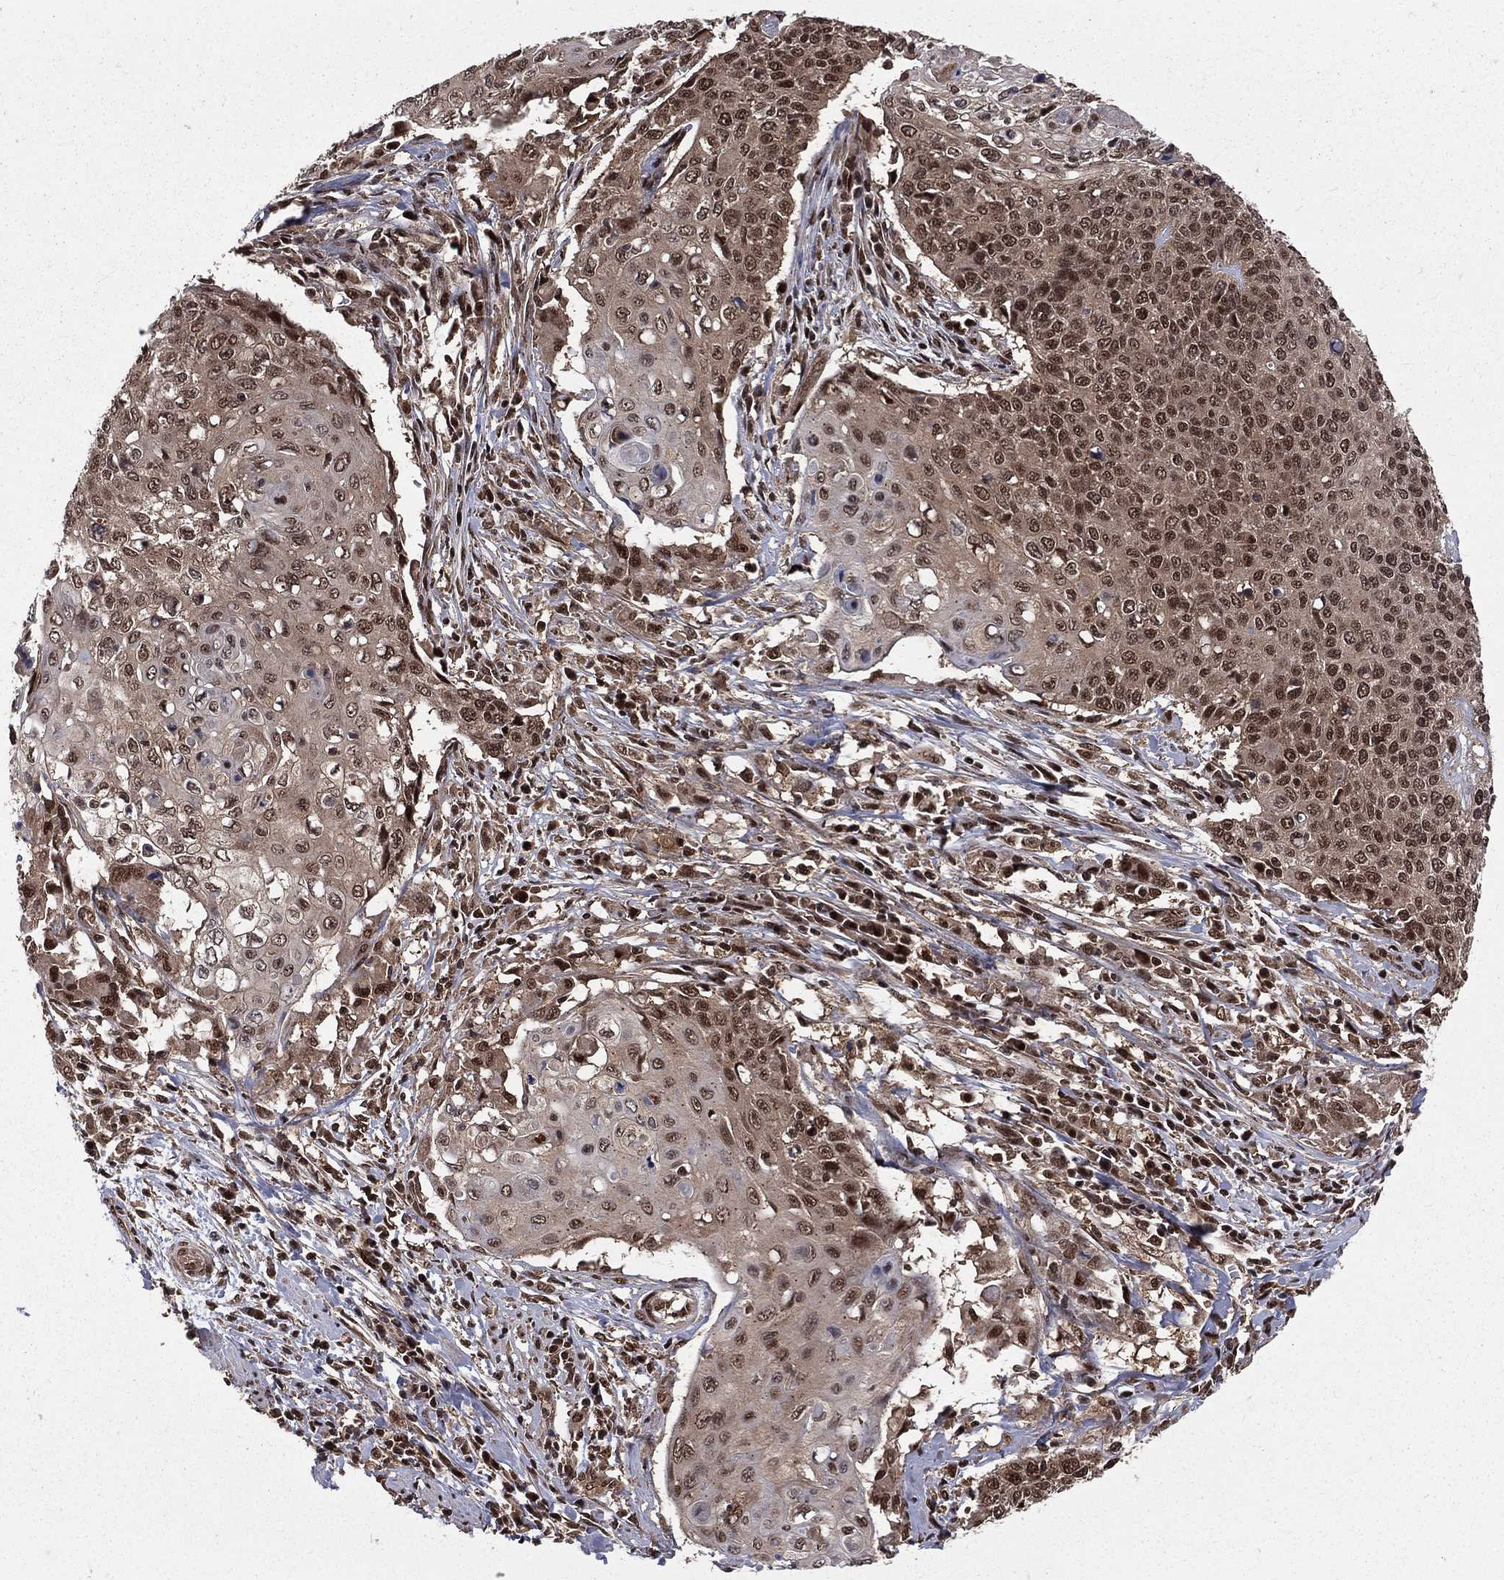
{"staining": {"intensity": "strong", "quantity": "25%-75%", "location": "cytoplasmic/membranous,nuclear"}, "tissue": "cervical cancer", "cell_type": "Tumor cells", "image_type": "cancer", "snomed": [{"axis": "morphology", "description": "Squamous cell carcinoma, NOS"}, {"axis": "topography", "description": "Cervix"}], "caption": "Immunohistochemical staining of human cervical cancer demonstrates strong cytoplasmic/membranous and nuclear protein staining in approximately 25%-75% of tumor cells. The staining was performed using DAB (3,3'-diaminobenzidine) to visualize the protein expression in brown, while the nuclei were stained in blue with hematoxylin (Magnification: 20x).", "gene": "COPS4", "patient": {"sex": "female", "age": 39}}